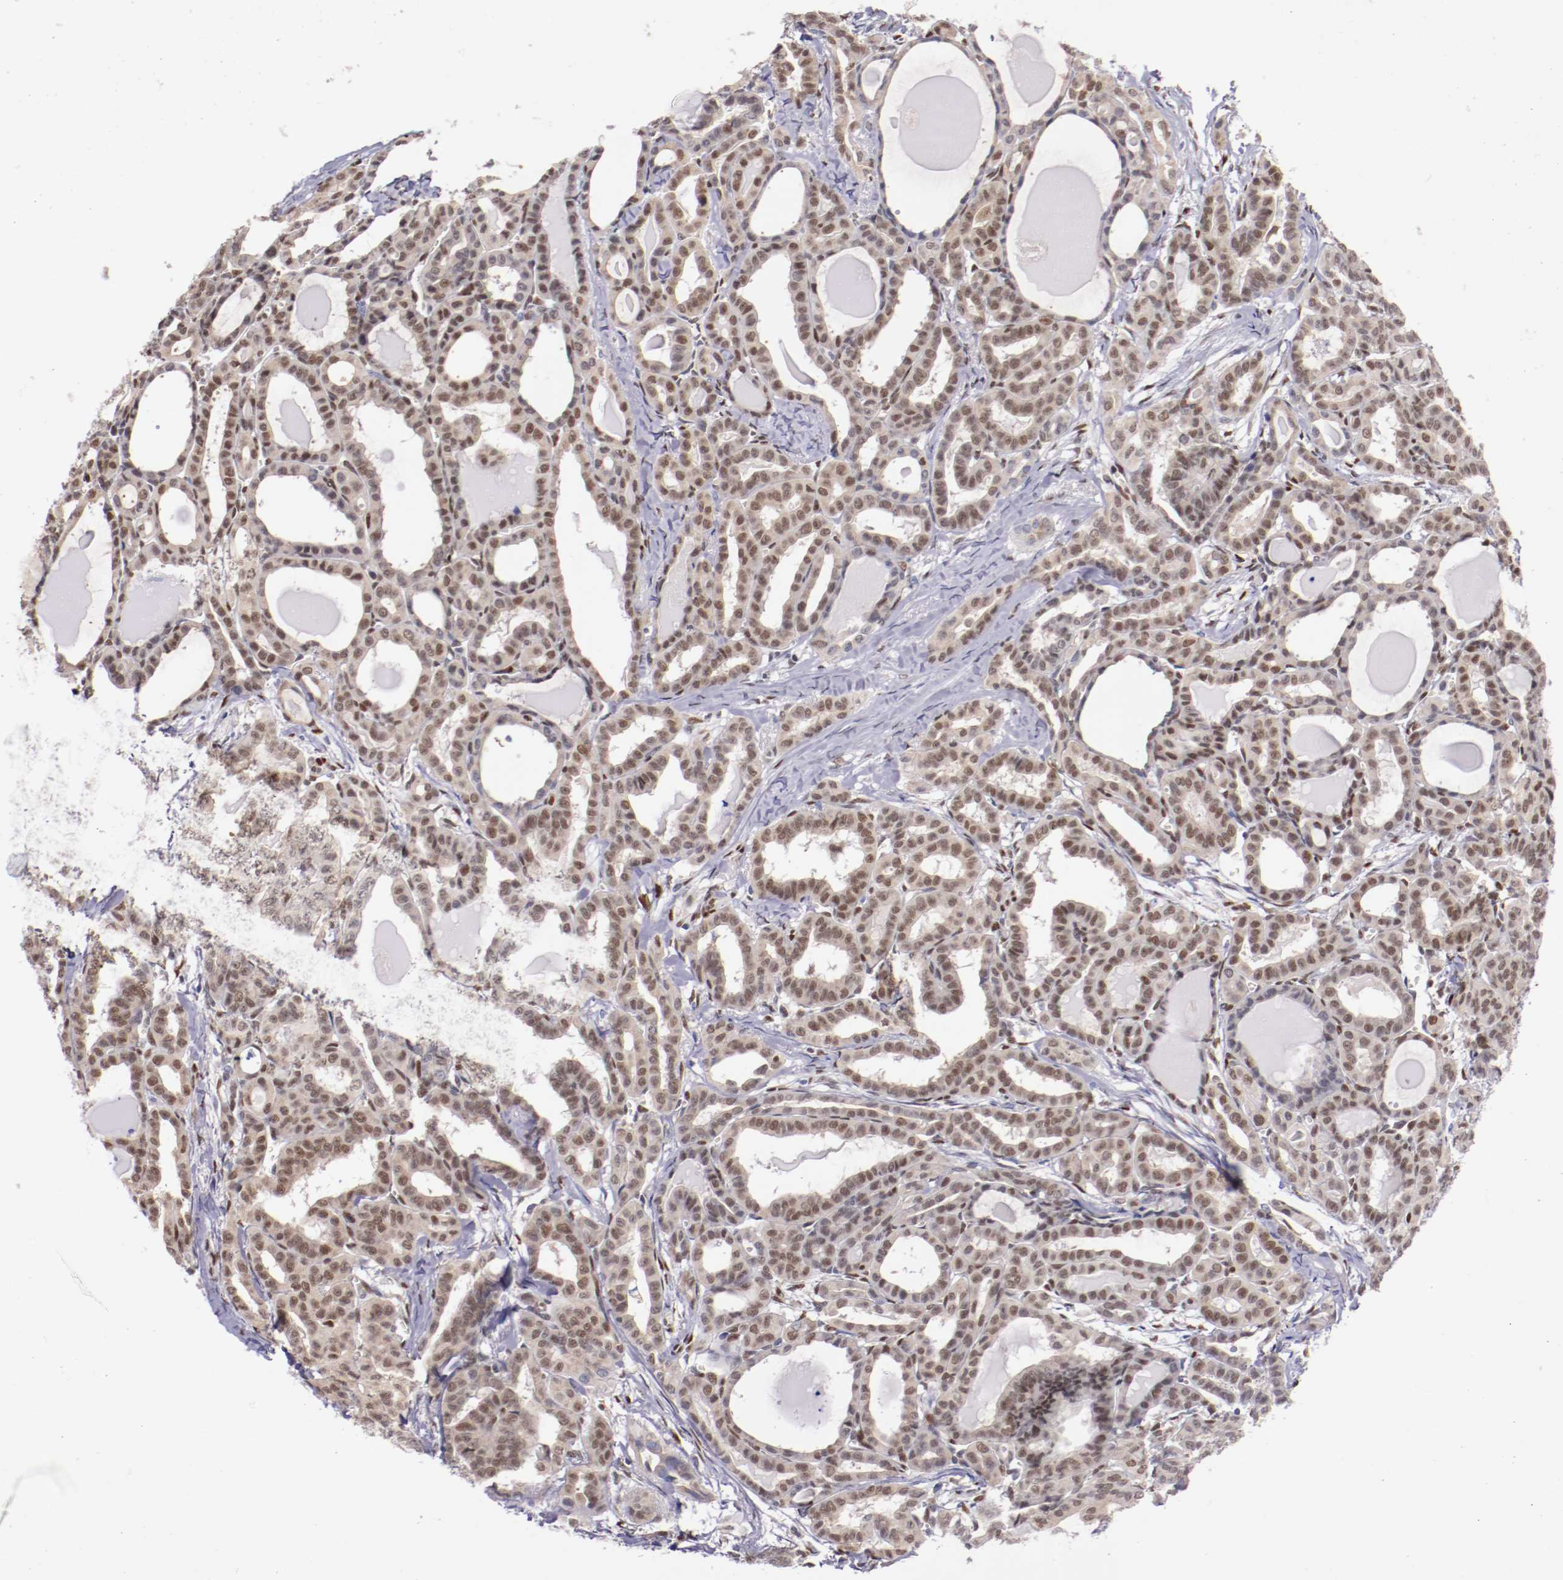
{"staining": {"intensity": "moderate", "quantity": "<25%", "location": "nuclear"}, "tissue": "thyroid cancer", "cell_type": "Tumor cells", "image_type": "cancer", "snomed": [{"axis": "morphology", "description": "Carcinoma, NOS"}, {"axis": "topography", "description": "Thyroid gland"}], "caption": "An immunohistochemistry (IHC) image of tumor tissue is shown. Protein staining in brown shows moderate nuclear positivity in carcinoma (thyroid) within tumor cells.", "gene": "SRF", "patient": {"sex": "female", "age": 91}}